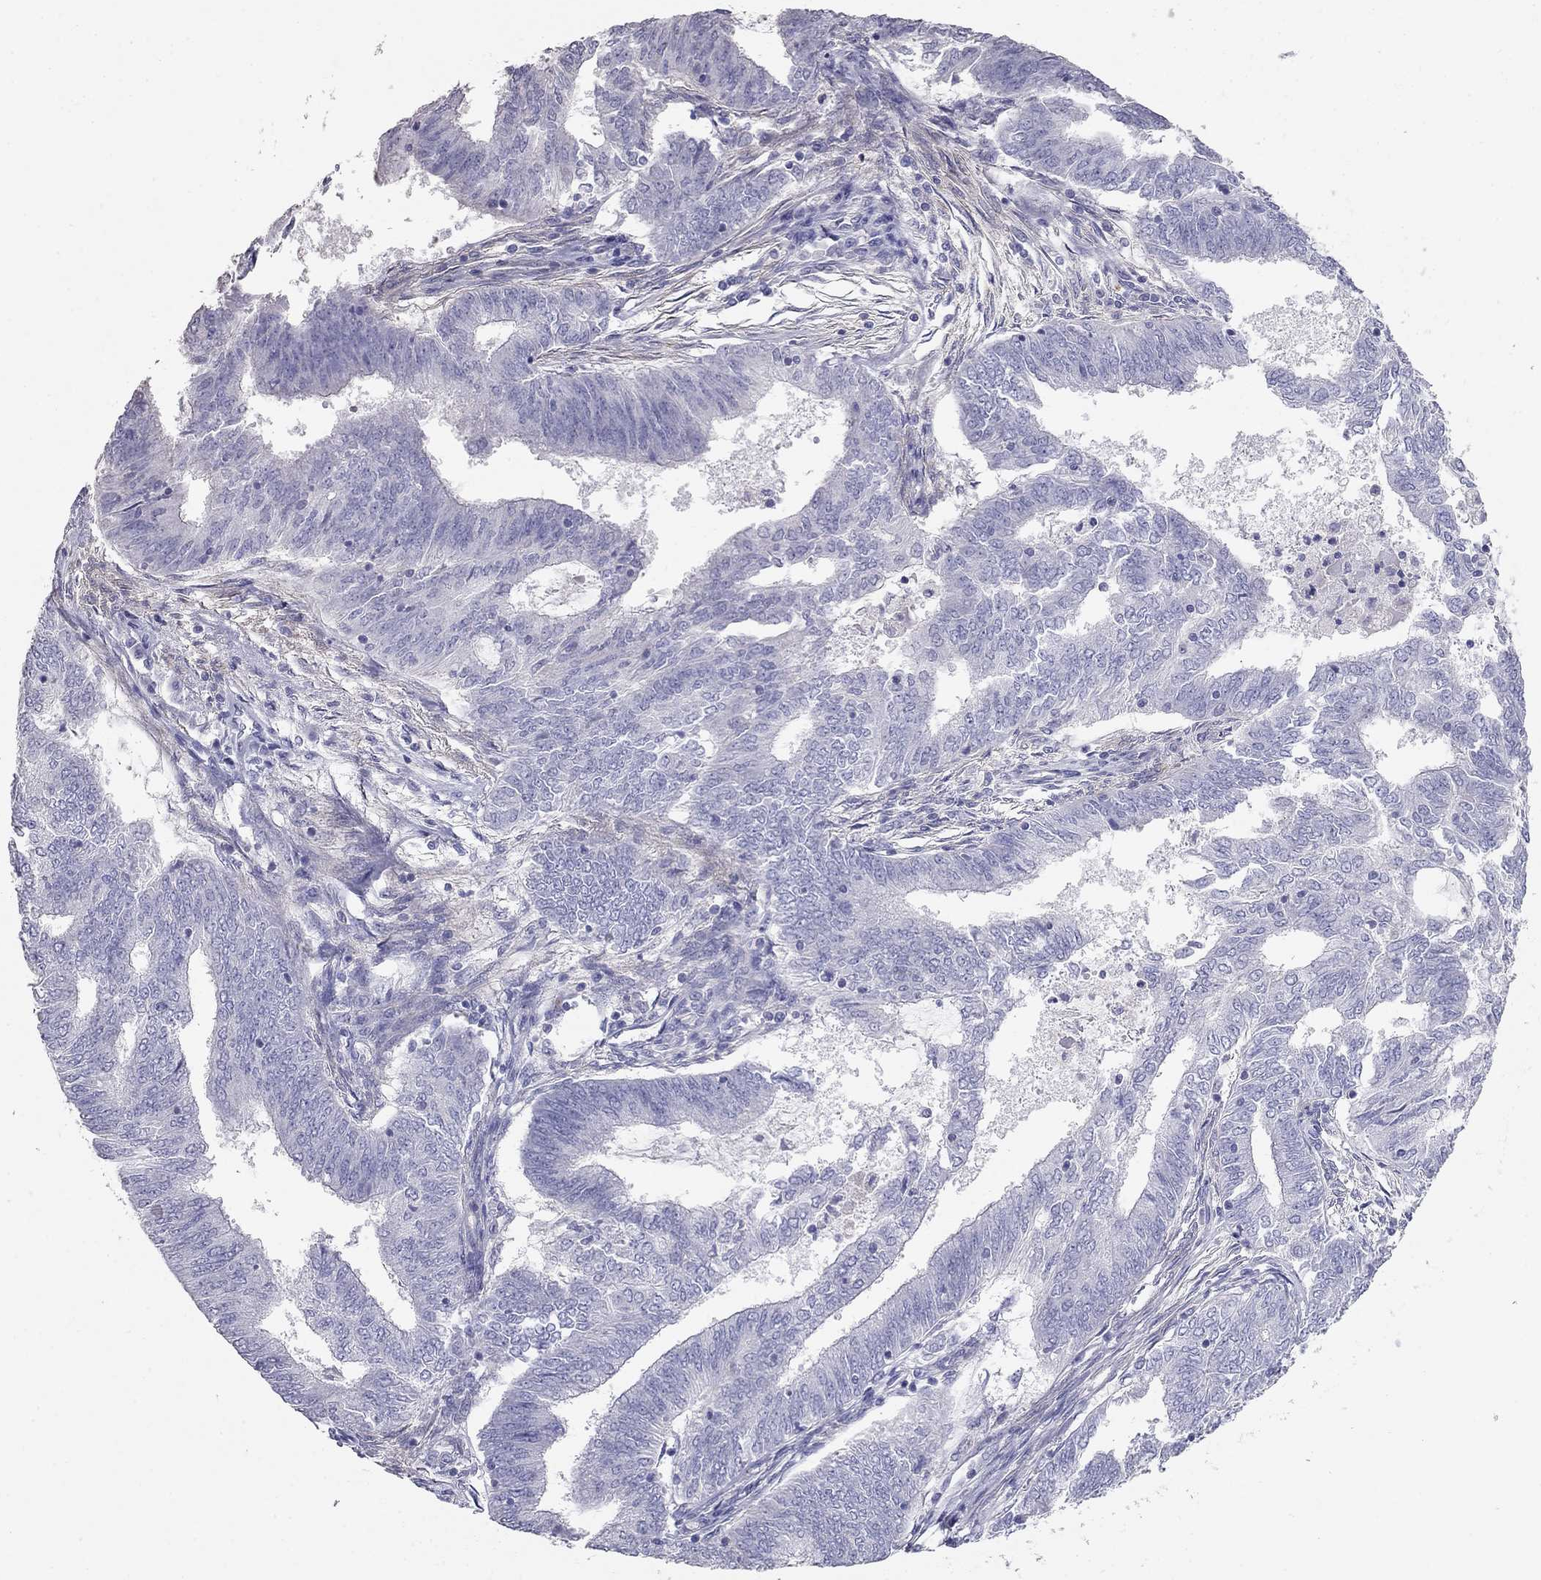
{"staining": {"intensity": "negative", "quantity": "none", "location": "none"}, "tissue": "endometrial cancer", "cell_type": "Tumor cells", "image_type": "cancer", "snomed": [{"axis": "morphology", "description": "Adenocarcinoma, NOS"}, {"axis": "topography", "description": "Endometrium"}], "caption": "A photomicrograph of human endometrial cancer is negative for staining in tumor cells.", "gene": "LY6H", "patient": {"sex": "female", "age": 62}}